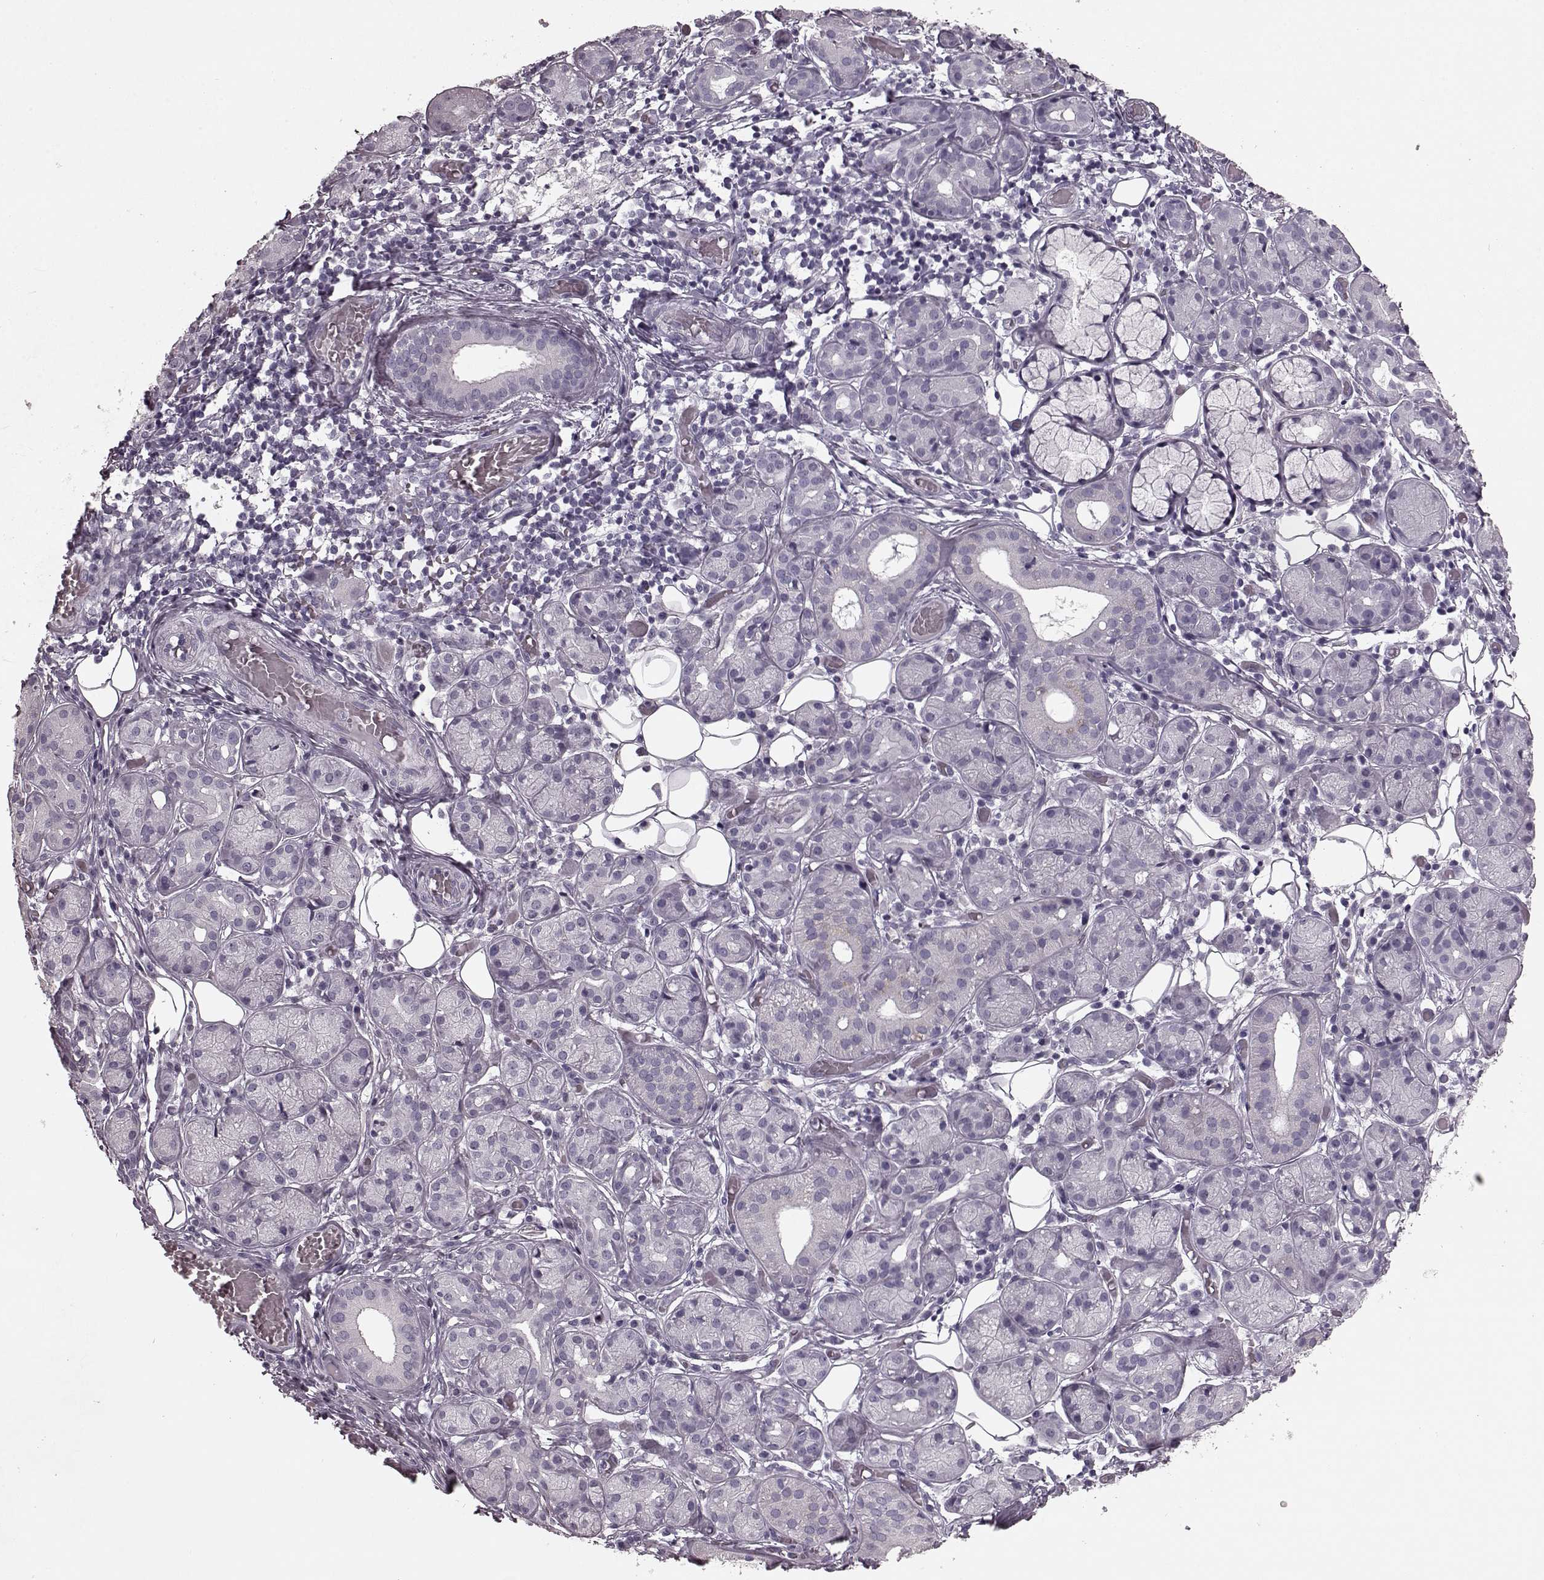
{"staining": {"intensity": "negative", "quantity": "none", "location": "none"}, "tissue": "salivary gland", "cell_type": "Glandular cells", "image_type": "normal", "snomed": [{"axis": "morphology", "description": "Normal tissue, NOS"}, {"axis": "topography", "description": "Salivary gland"}, {"axis": "topography", "description": "Peripheral nerve tissue"}], "caption": "Normal salivary gland was stained to show a protein in brown. There is no significant expression in glandular cells. (DAB immunohistochemistry (IHC), high magnification).", "gene": "CST7", "patient": {"sex": "male", "age": 71}}